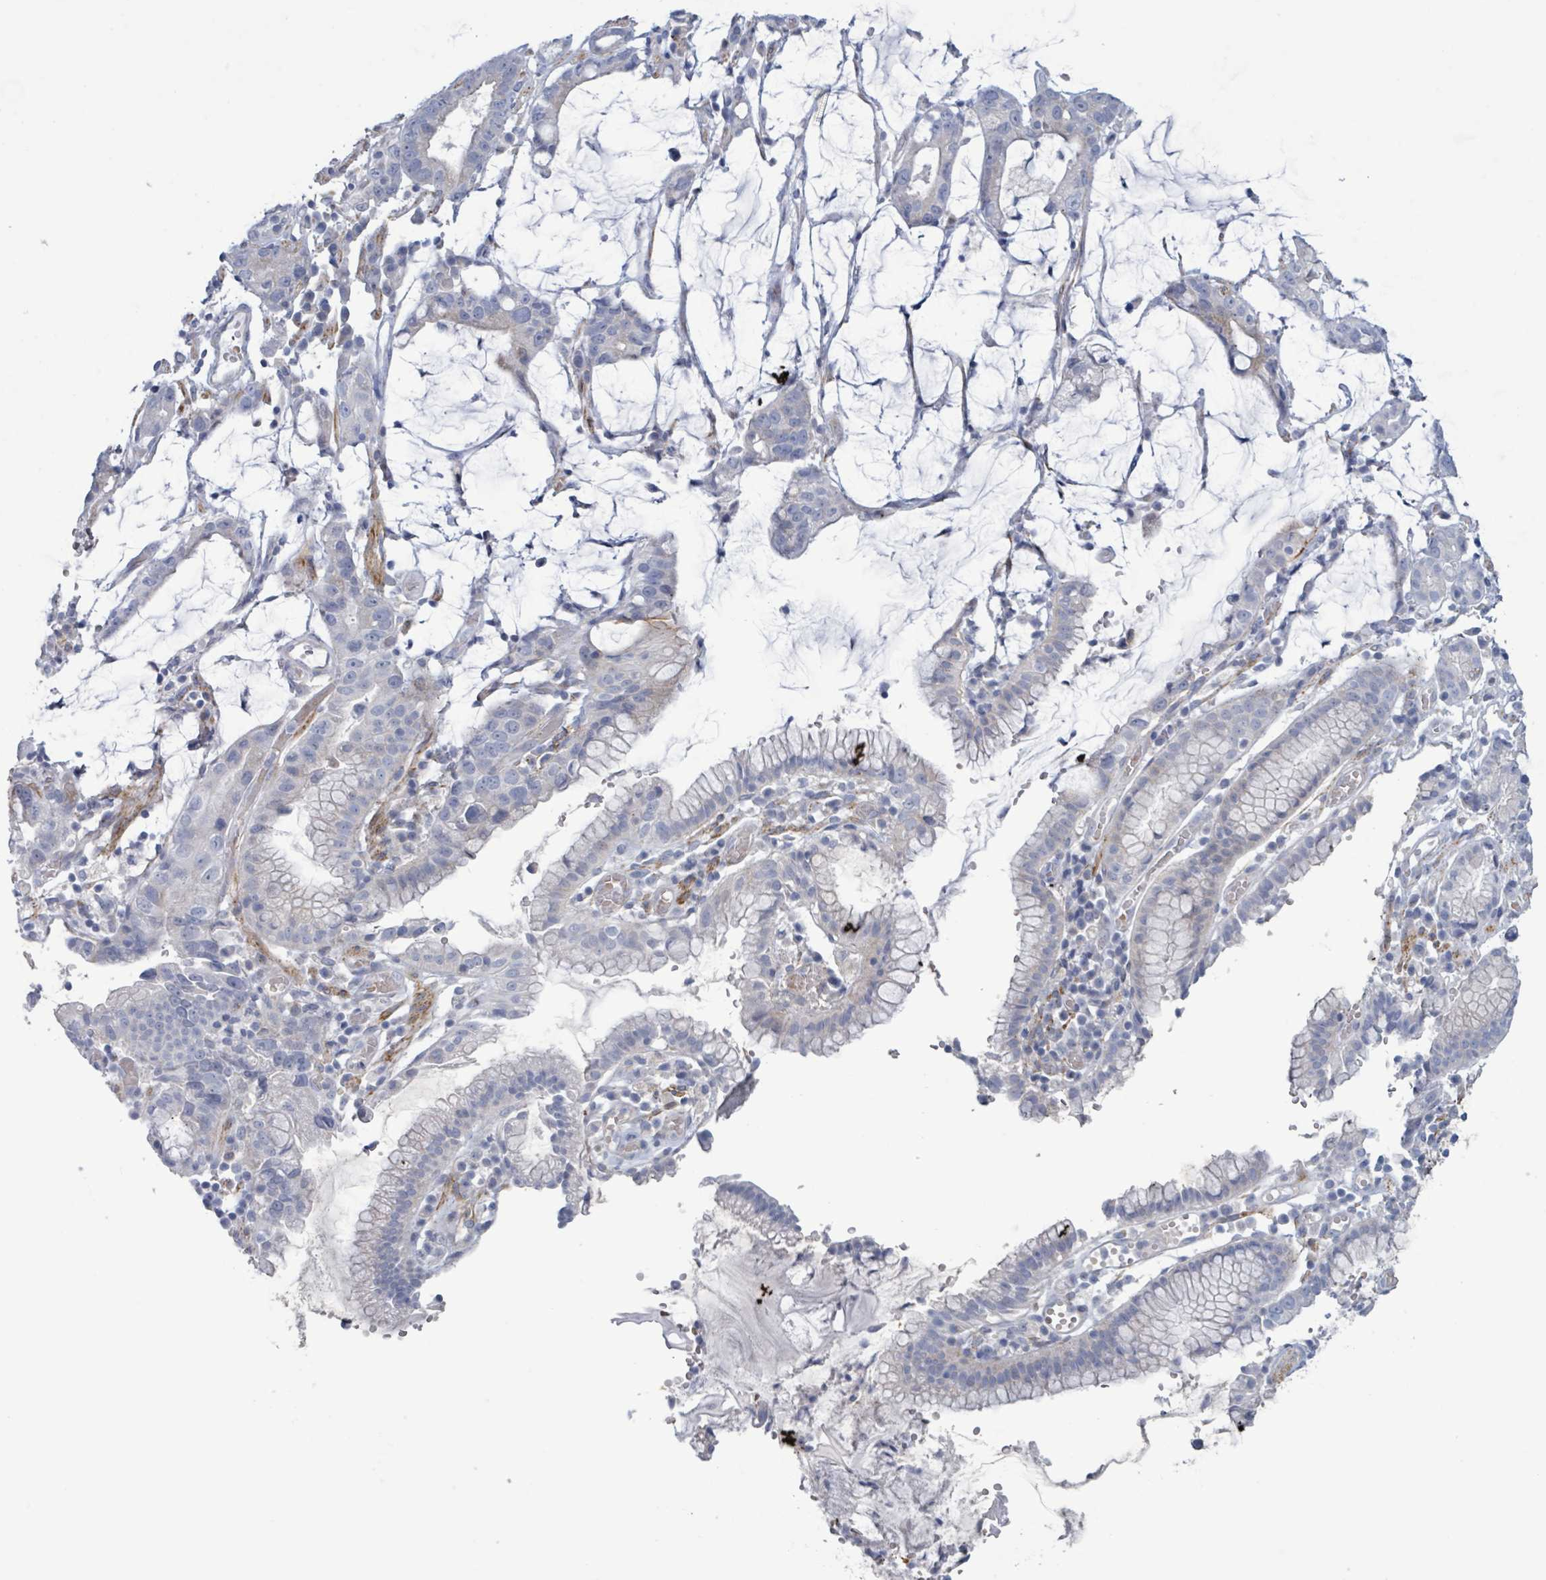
{"staining": {"intensity": "negative", "quantity": "none", "location": "none"}, "tissue": "stomach cancer", "cell_type": "Tumor cells", "image_type": "cancer", "snomed": [{"axis": "morphology", "description": "Adenocarcinoma, NOS"}, {"axis": "topography", "description": "Stomach"}], "caption": "This is a photomicrograph of immunohistochemistry staining of stomach adenocarcinoma, which shows no staining in tumor cells.", "gene": "PKLR", "patient": {"sex": "male", "age": 55}}